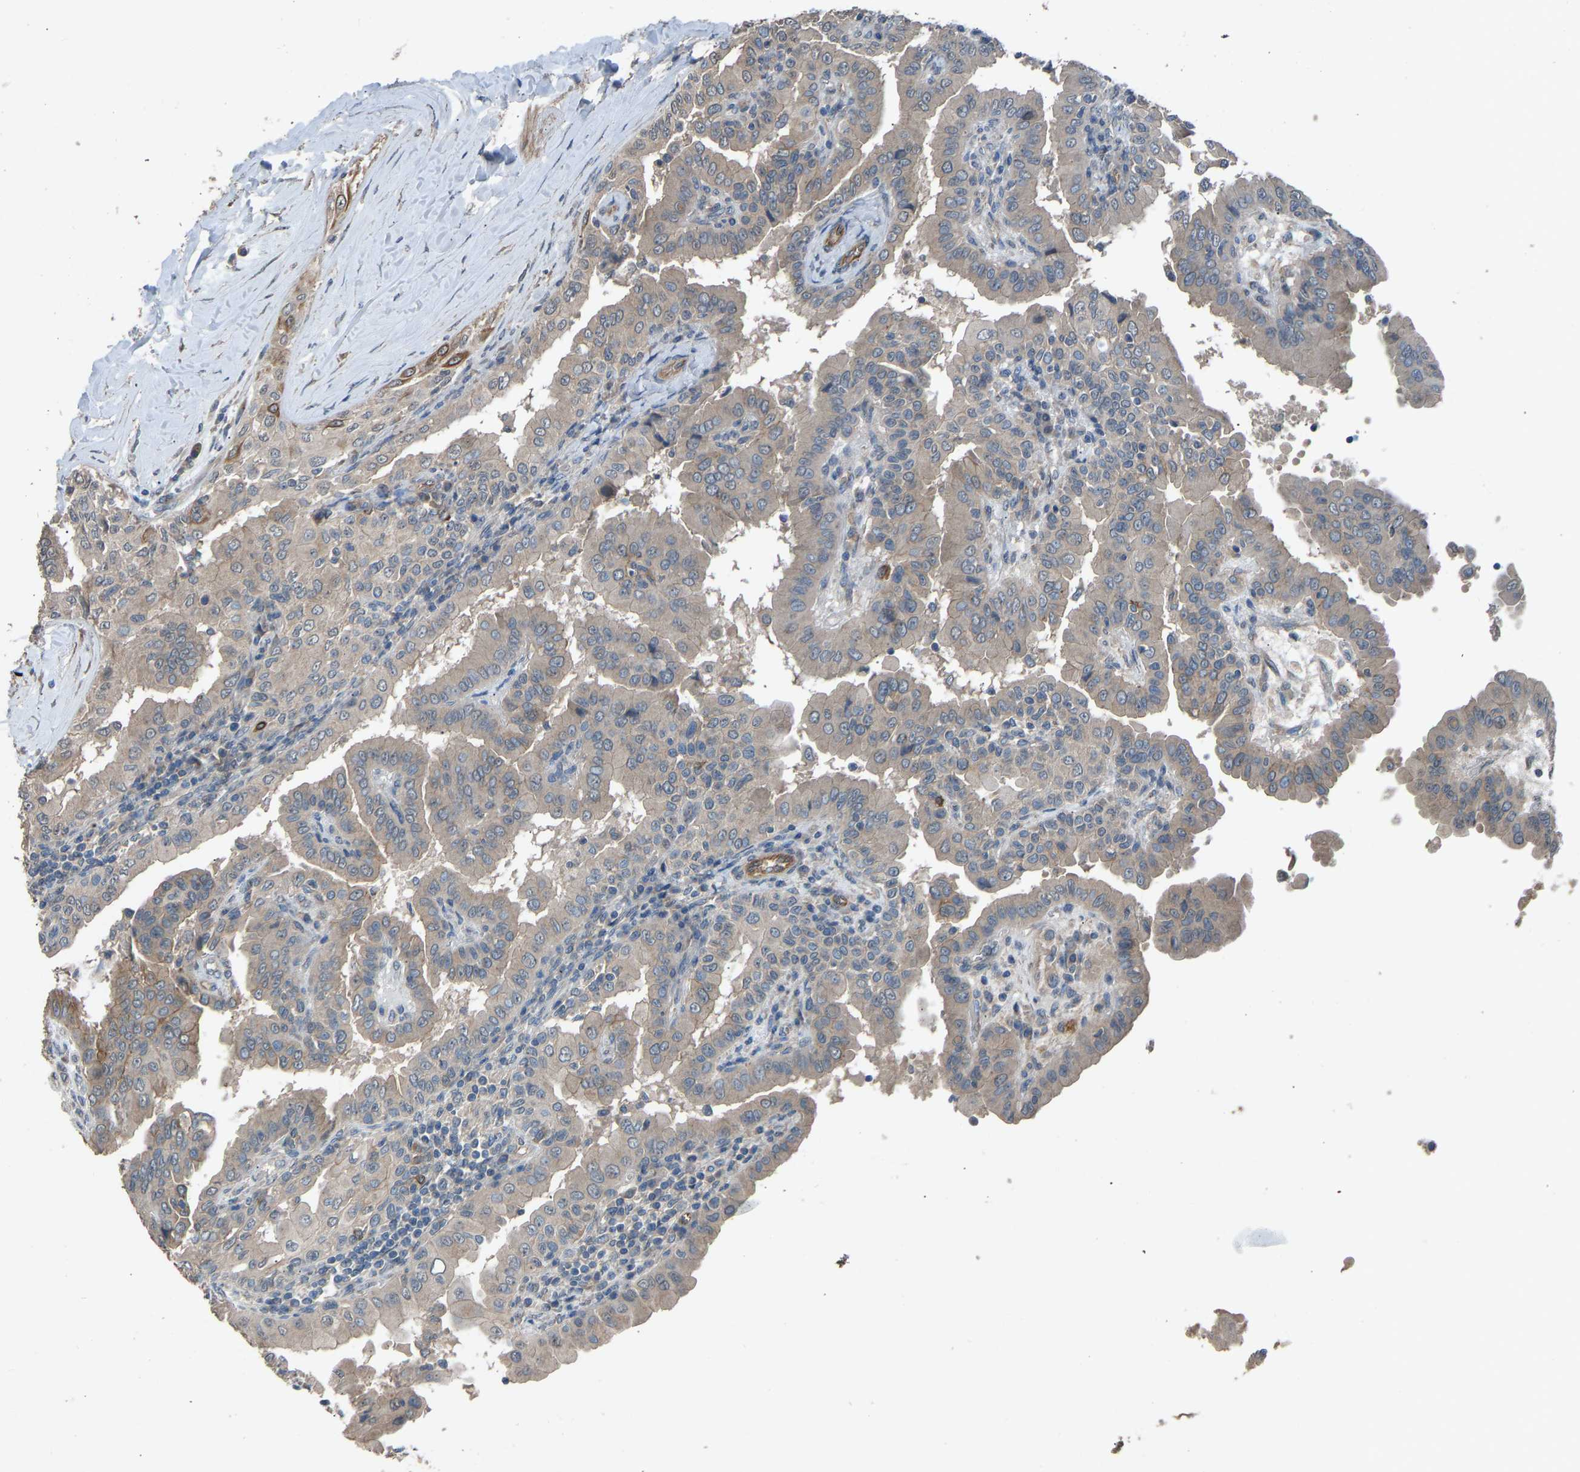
{"staining": {"intensity": "weak", "quantity": ">75%", "location": "cytoplasmic/membranous"}, "tissue": "thyroid cancer", "cell_type": "Tumor cells", "image_type": "cancer", "snomed": [{"axis": "morphology", "description": "Papillary adenocarcinoma, NOS"}, {"axis": "topography", "description": "Thyroid gland"}], "caption": "DAB immunohistochemical staining of human thyroid cancer (papillary adenocarcinoma) displays weak cytoplasmic/membranous protein expression in approximately >75% of tumor cells. (Brightfield microscopy of DAB IHC at high magnification).", "gene": "SLC43A1", "patient": {"sex": "male", "age": 33}}